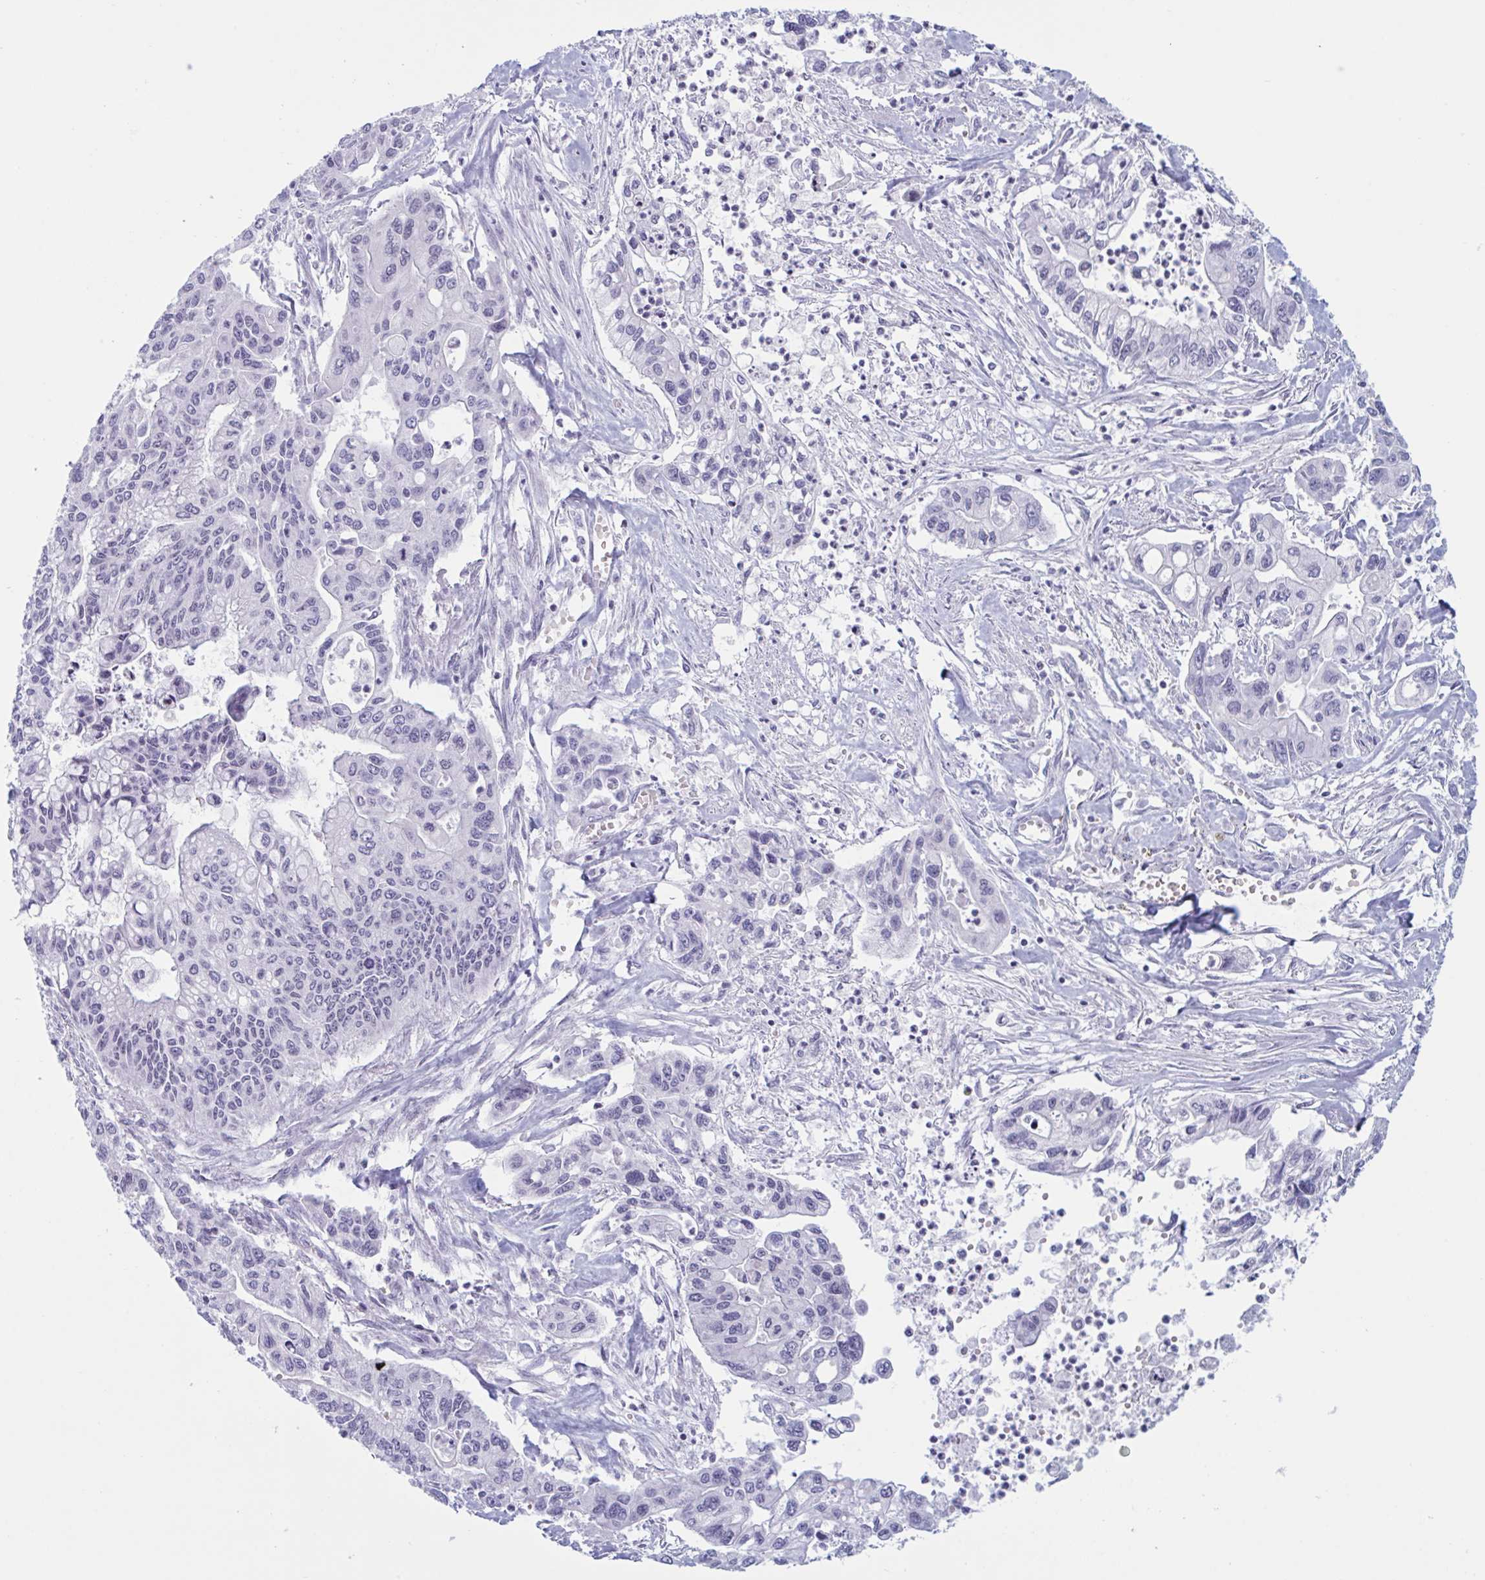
{"staining": {"intensity": "negative", "quantity": "none", "location": "none"}, "tissue": "pancreatic cancer", "cell_type": "Tumor cells", "image_type": "cancer", "snomed": [{"axis": "morphology", "description": "Adenocarcinoma, NOS"}, {"axis": "topography", "description": "Pancreas"}], "caption": "Human pancreatic cancer (adenocarcinoma) stained for a protein using IHC reveals no staining in tumor cells.", "gene": "NAA30", "patient": {"sex": "male", "age": 62}}